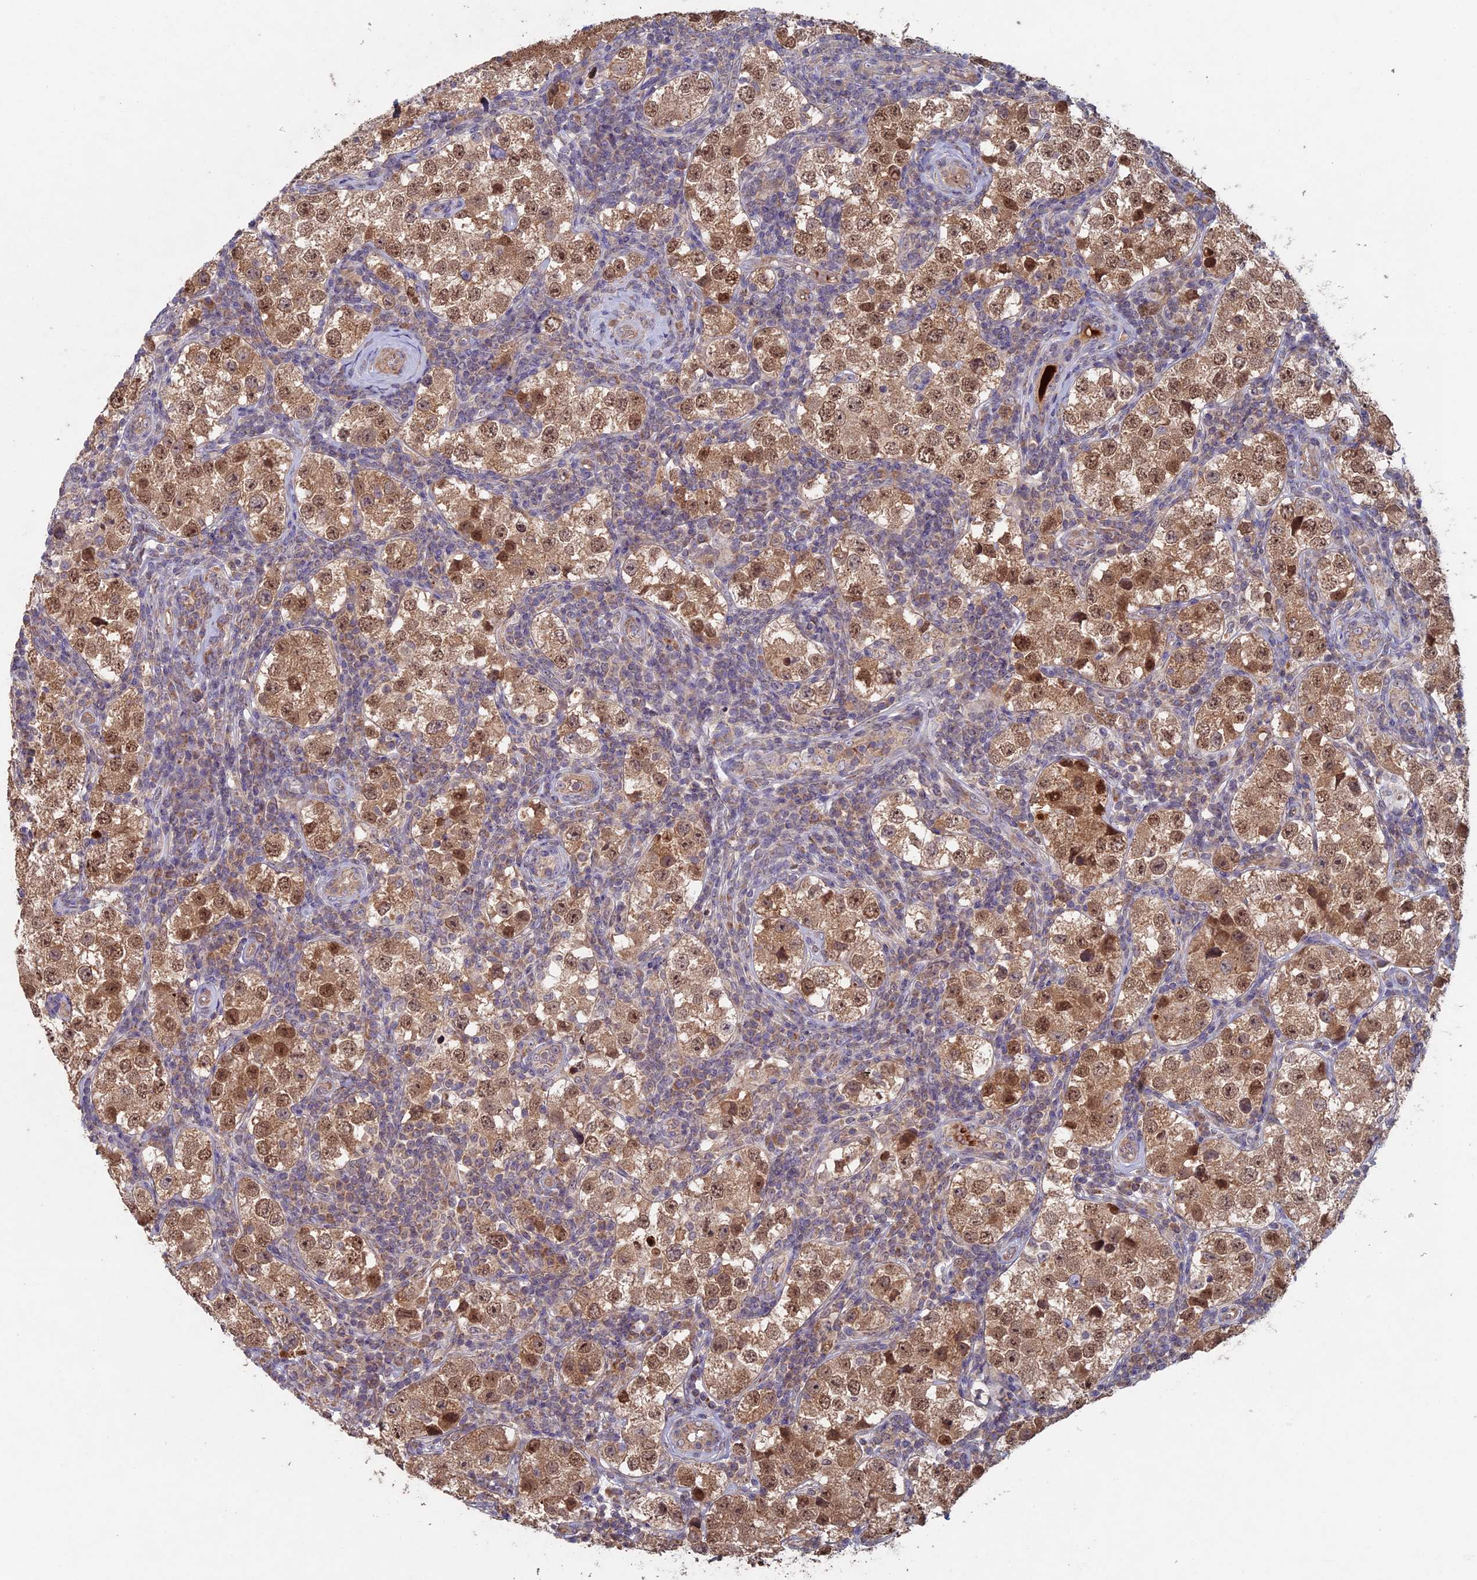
{"staining": {"intensity": "moderate", "quantity": ">75%", "location": "cytoplasmic/membranous,nuclear"}, "tissue": "testis cancer", "cell_type": "Tumor cells", "image_type": "cancer", "snomed": [{"axis": "morphology", "description": "Seminoma, NOS"}, {"axis": "topography", "description": "Testis"}], "caption": "Immunohistochemistry image of neoplastic tissue: human testis seminoma stained using immunohistochemistry exhibits medium levels of moderate protein expression localized specifically in the cytoplasmic/membranous and nuclear of tumor cells, appearing as a cytoplasmic/membranous and nuclear brown color.", "gene": "RCCD1", "patient": {"sex": "male", "age": 34}}